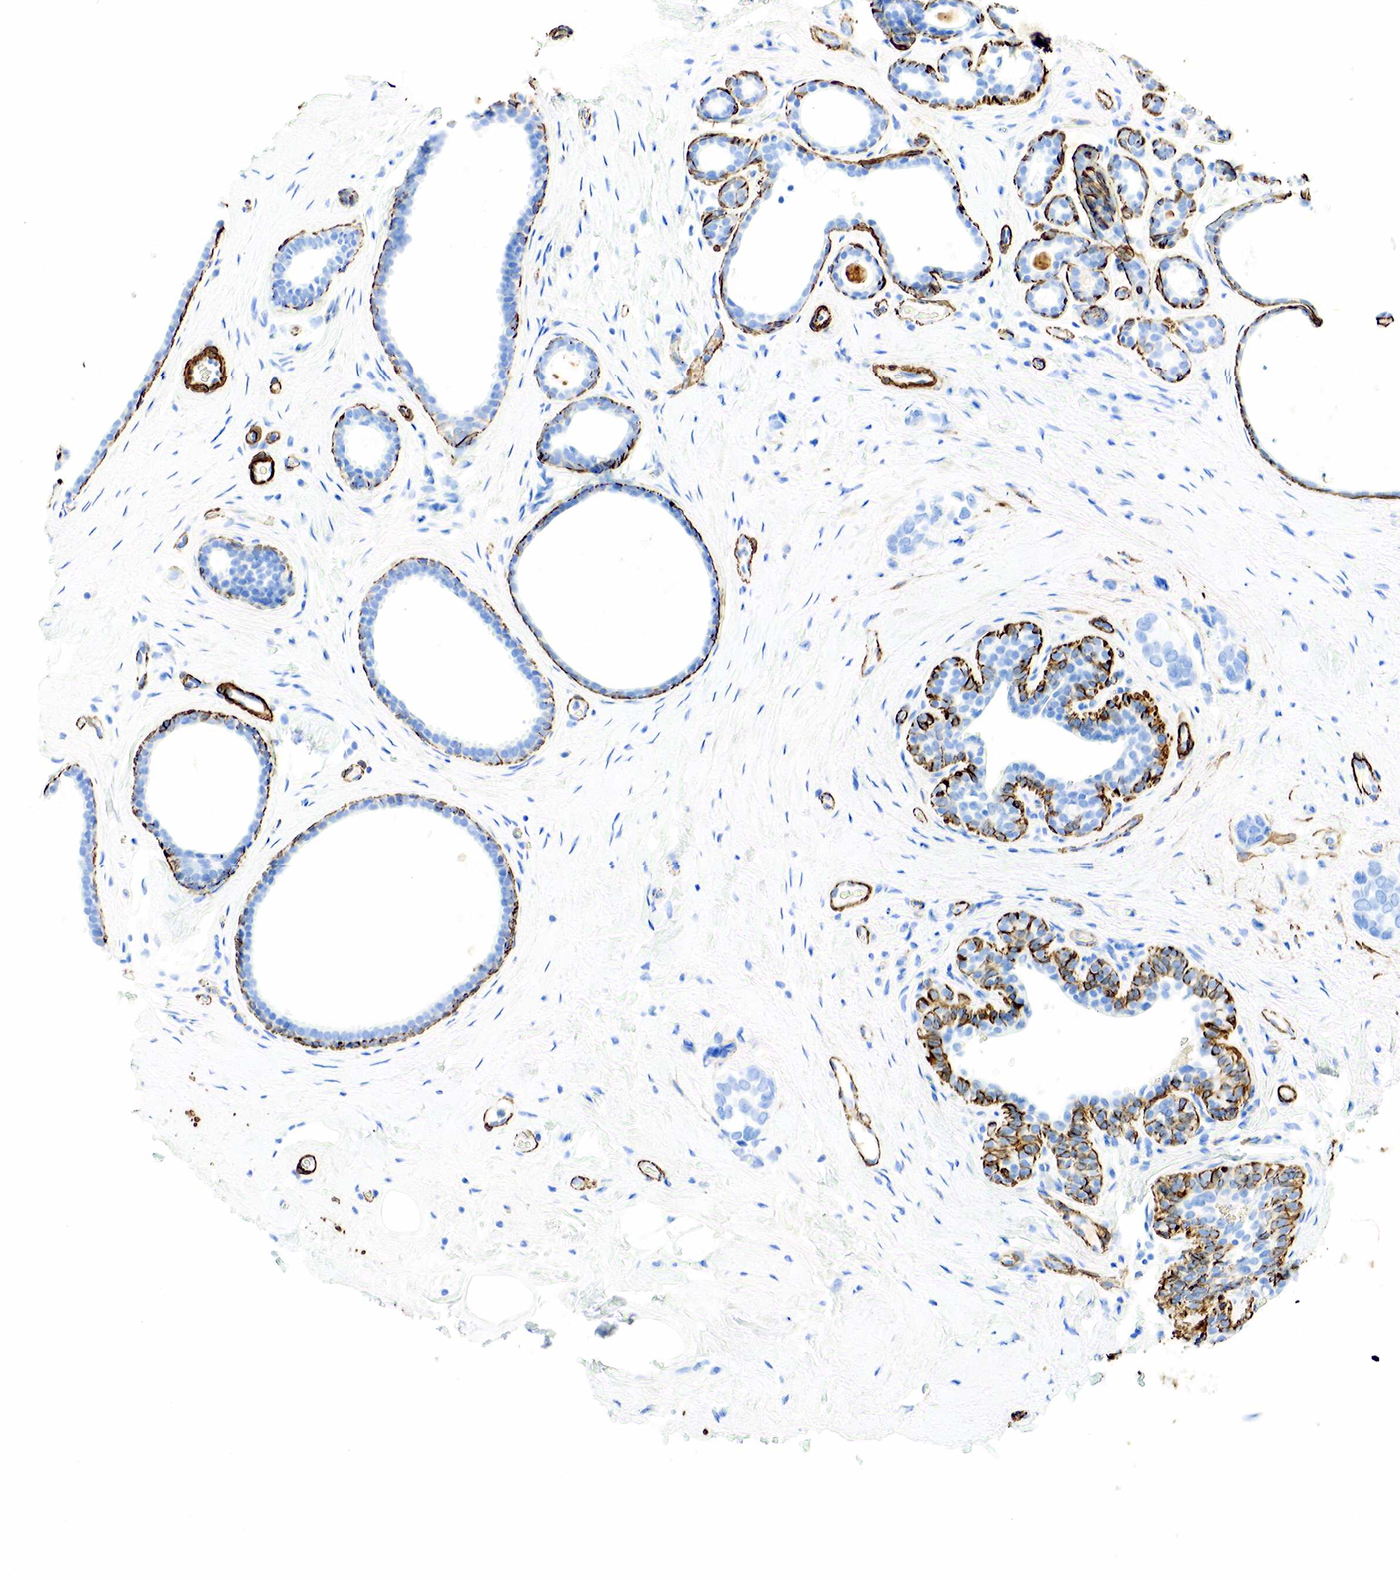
{"staining": {"intensity": "negative", "quantity": "none", "location": "none"}, "tissue": "breast cancer", "cell_type": "Tumor cells", "image_type": "cancer", "snomed": [{"axis": "morphology", "description": "Duct carcinoma"}, {"axis": "topography", "description": "Breast"}], "caption": "Immunohistochemistry (IHC) micrograph of neoplastic tissue: human breast intraductal carcinoma stained with DAB (3,3'-diaminobenzidine) shows no significant protein staining in tumor cells.", "gene": "ACTA1", "patient": {"sex": "female", "age": 72}}